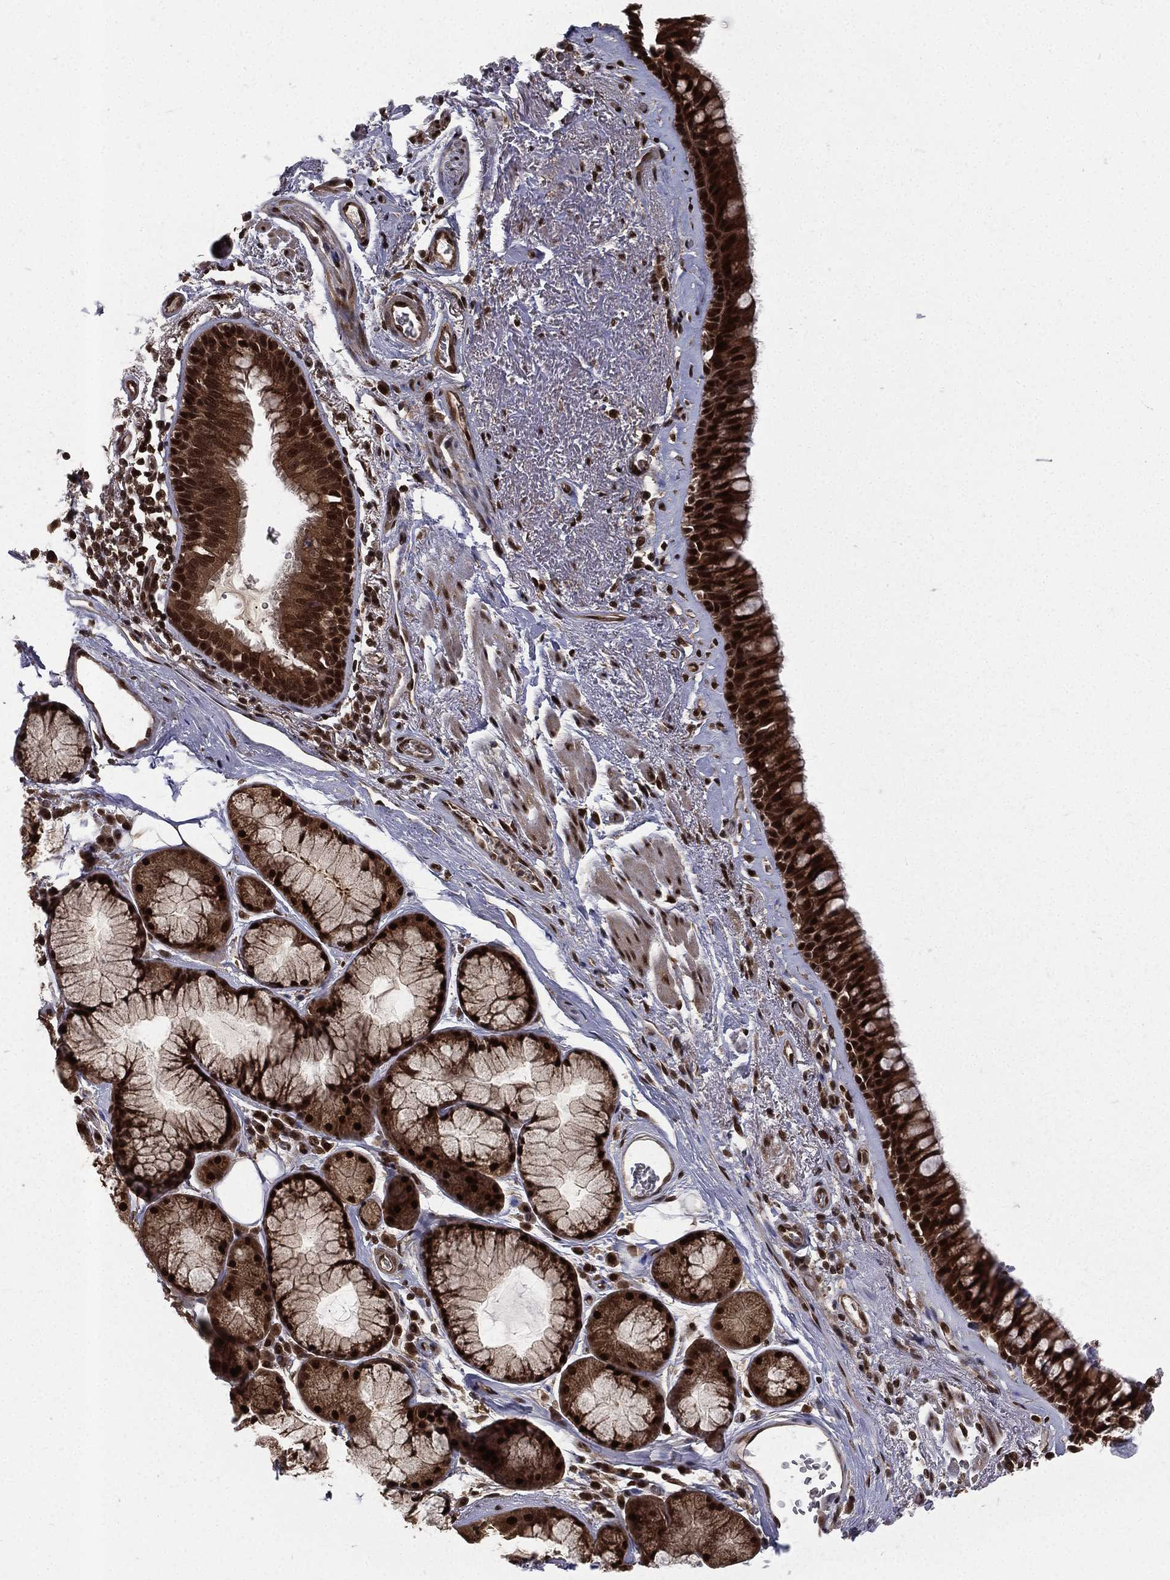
{"staining": {"intensity": "strong", "quantity": ">75%", "location": "cytoplasmic/membranous,nuclear"}, "tissue": "bronchus", "cell_type": "Respiratory epithelial cells", "image_type": "normal", "snomed": [{"axis": "morphology", "description": "Normal tissue, NOS"}, {"axis": "topography", "description": "Bronchus"}], "caption": "The histopathology image demonstrates immunohistochemical staining of normal bronchus. There is strong cytoplasmic/membranous,nuclear expression is present in about >75% of respiratory epithelial cells.", "gene": "COPS4", "patient": {"sex": "male", "age": 82}}